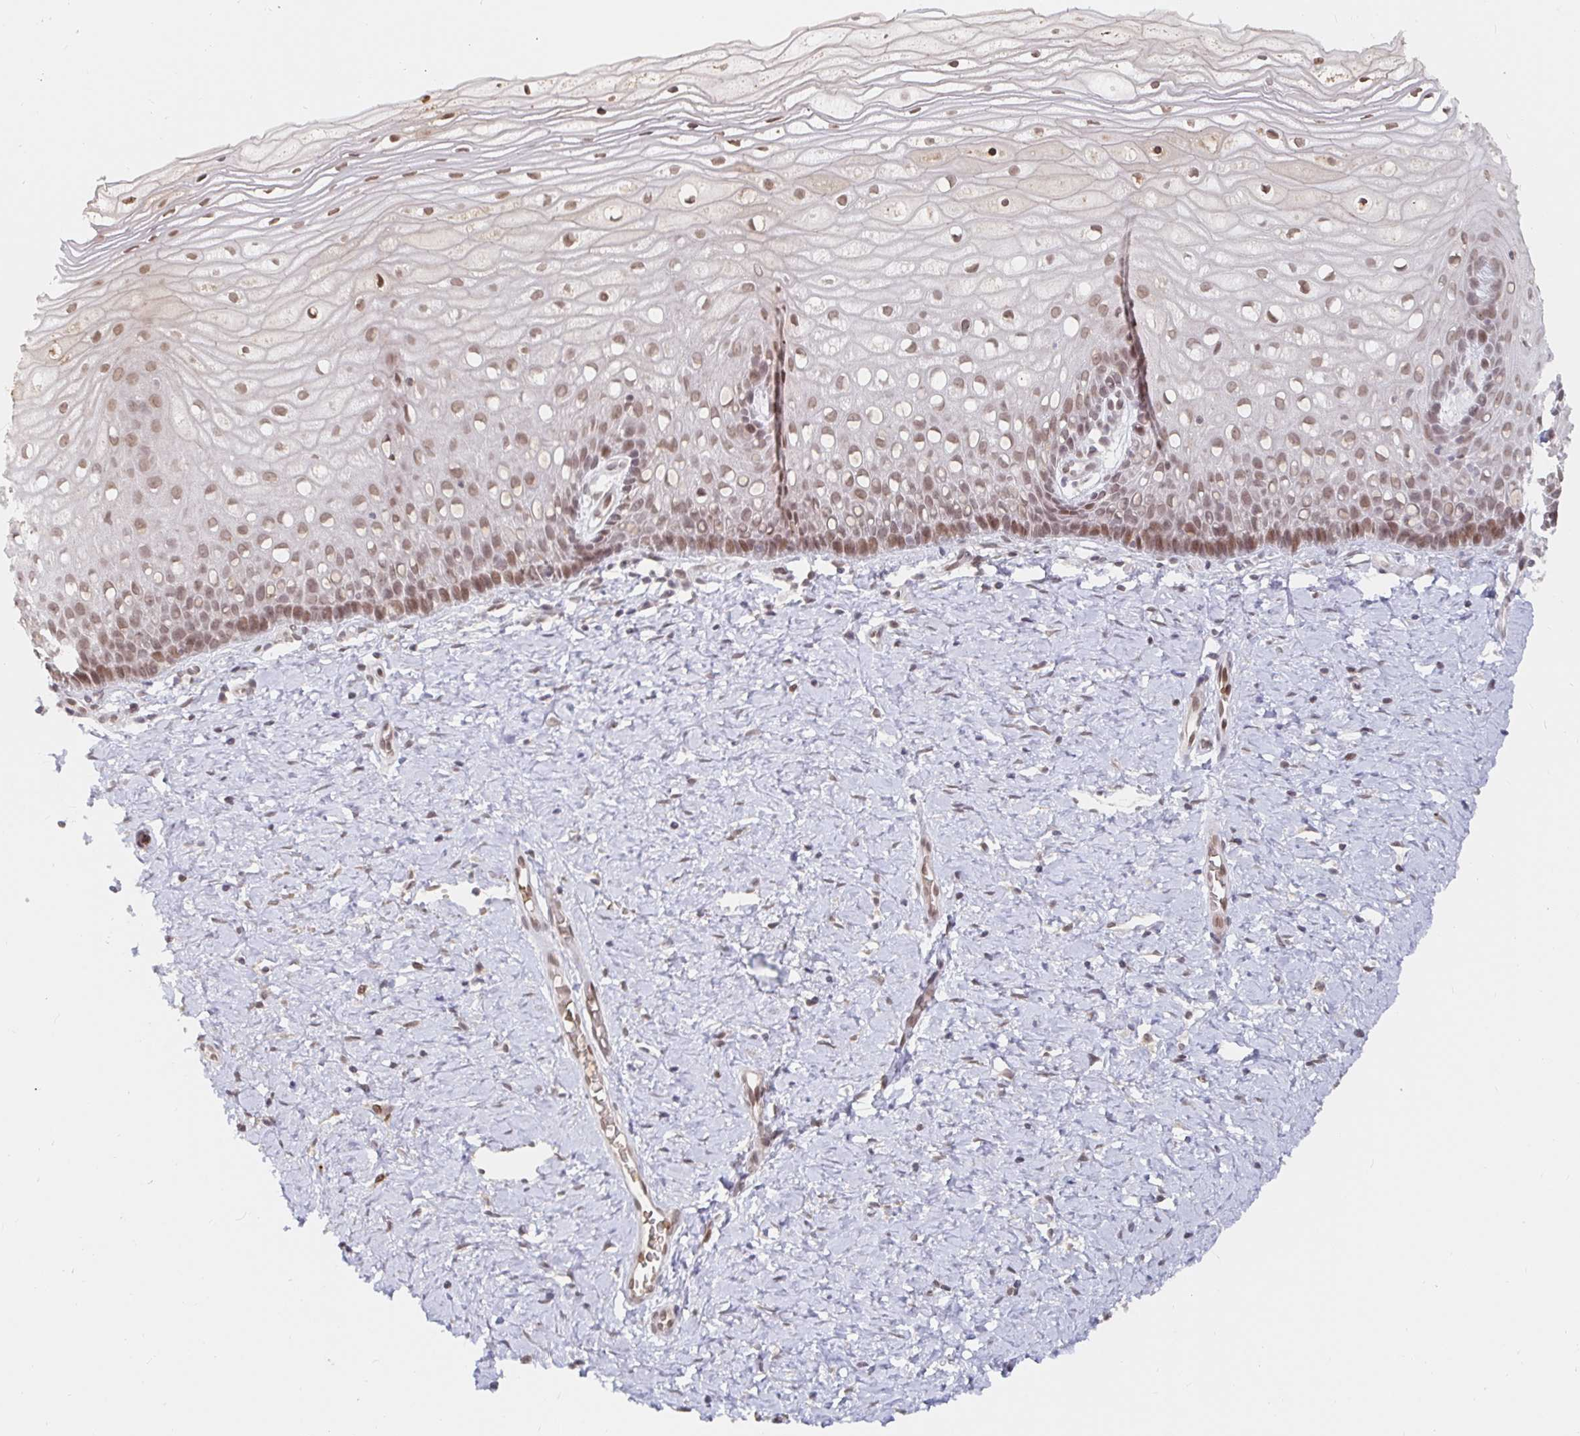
{"staining": {"intensity": "moderate", "quantity": ">75%", "location": "nuclear"}, "tissue": "cervix", "cell_type": "Glandular cells", "image_type": "normal", "snomed": [{"axis": "morphology", "description": "Normal tissue, NOS"}, {"axis": "topography", "description": "Cervix"}], "caption": "A brown stain highlights moderate nuclear staining of a protein in glandular cells of unremarkable cervix.", "gene": "CHD2", "patient": {"sex": "female", "age": 37}}